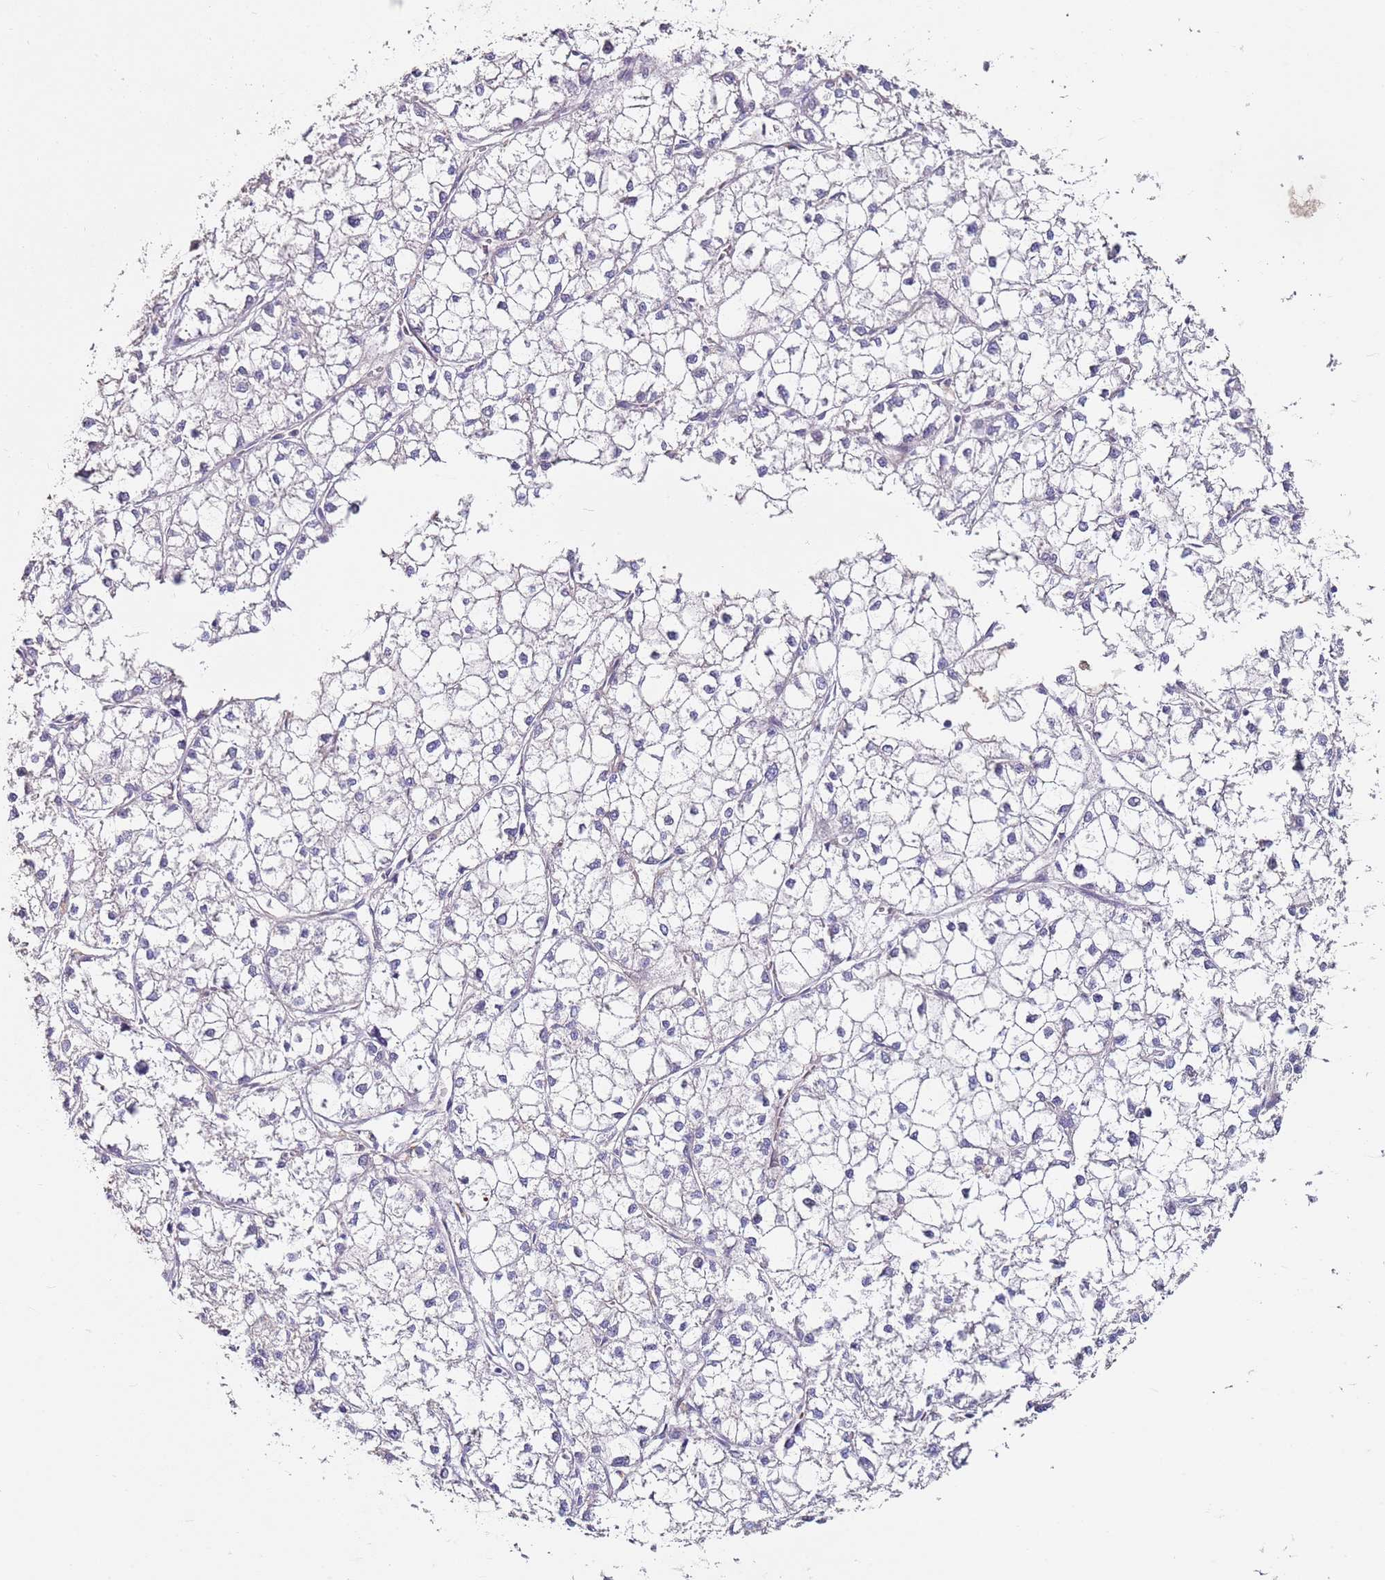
{"staining": {"intensity": "negative", "quantity": "none", "location": "none"}, "tissue": "liver cancer", "cell_type": "Tumor cells", "image_type": "cancer", "snomed": [{"axis": "morphology", "description": "Carcinoma, Hepatocellular, NOS"}, {"axis": "topography", "description": "Liver"}], "caption": "The image displays no significant expression in tumor cells of hepatocellular carcinoma (liver).", "gene": "RARS2", "patient": {"sex": "female", "age": 43}}